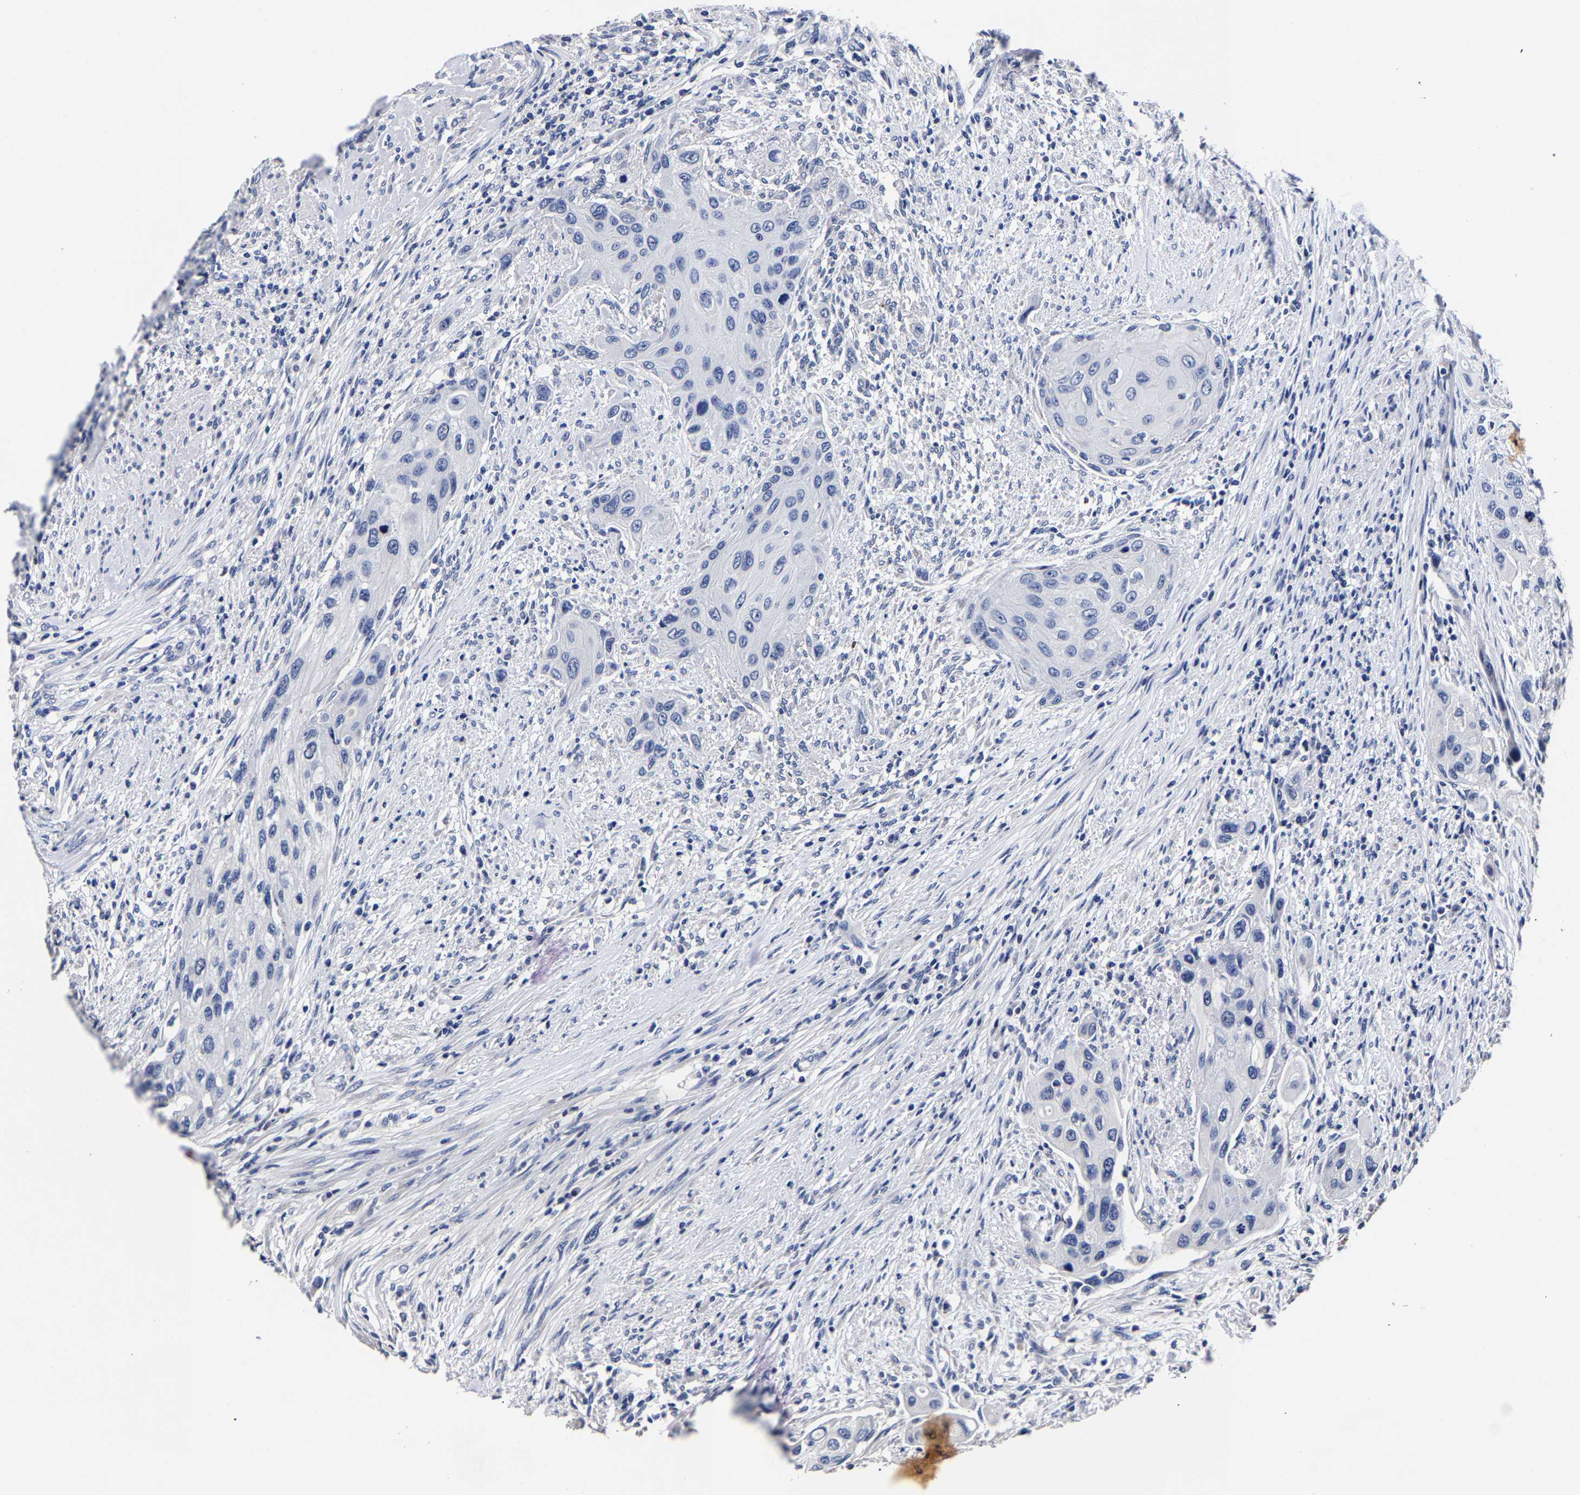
{"staining": {"intensity": "negative", "quantity": "none", "location": "none"}, "tissue": "urothelial cancer", "cell_type": "Tumor cells", "image_type": "cancer", "snomed": [{"axis": "morphology", "description": "Urothelial carcinoma, High grade"}, {"axis": "topography", "description": "Urinary bladder"}], "caption": "Histopathology image shows no protein expression in tumor cells of high-grade urothelial carcinoma tissue.", "gene": "AKAP4", "patient": {"sex": "female", "age": 56}}